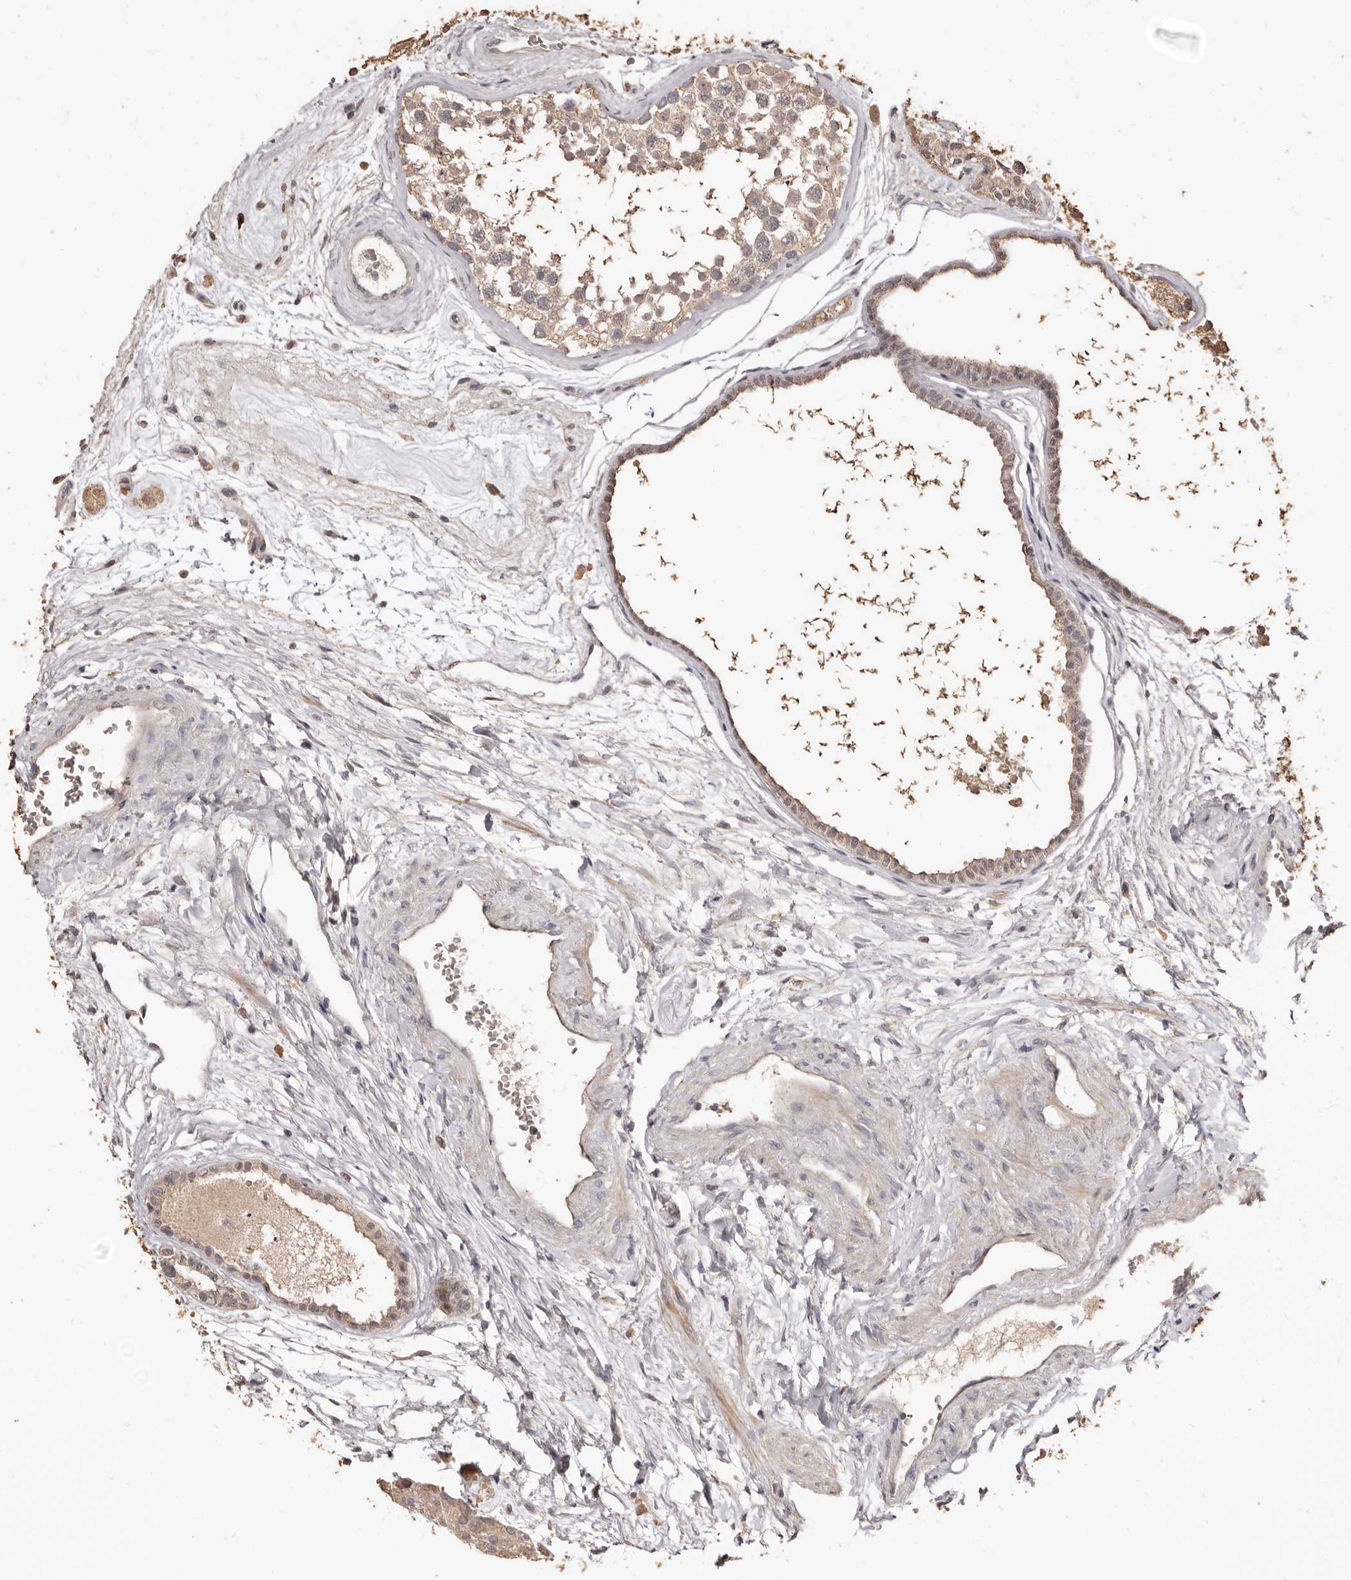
{"staining": {"intensity": "weak", "quantity": ">75%", "location": "cytoplasmic/membranous"}, "tissue": "testis", "cell_type": "Cells in seminiferous ducts", "image_type": "normal", "snomed": [{"axis": "morphology", "description": "Normal tissue, NOS"}, {"axis": "topography", "description": "Testis"}], "caption": "Immunohistochemical staining of normal human testis exhibits >75% levels of weak cytoplasmic/membranous protein expression in approximately >75% of cells in seminiferous ducts.", "gene": "INAVA", "patient": {"sex": "male", "age": 56}}